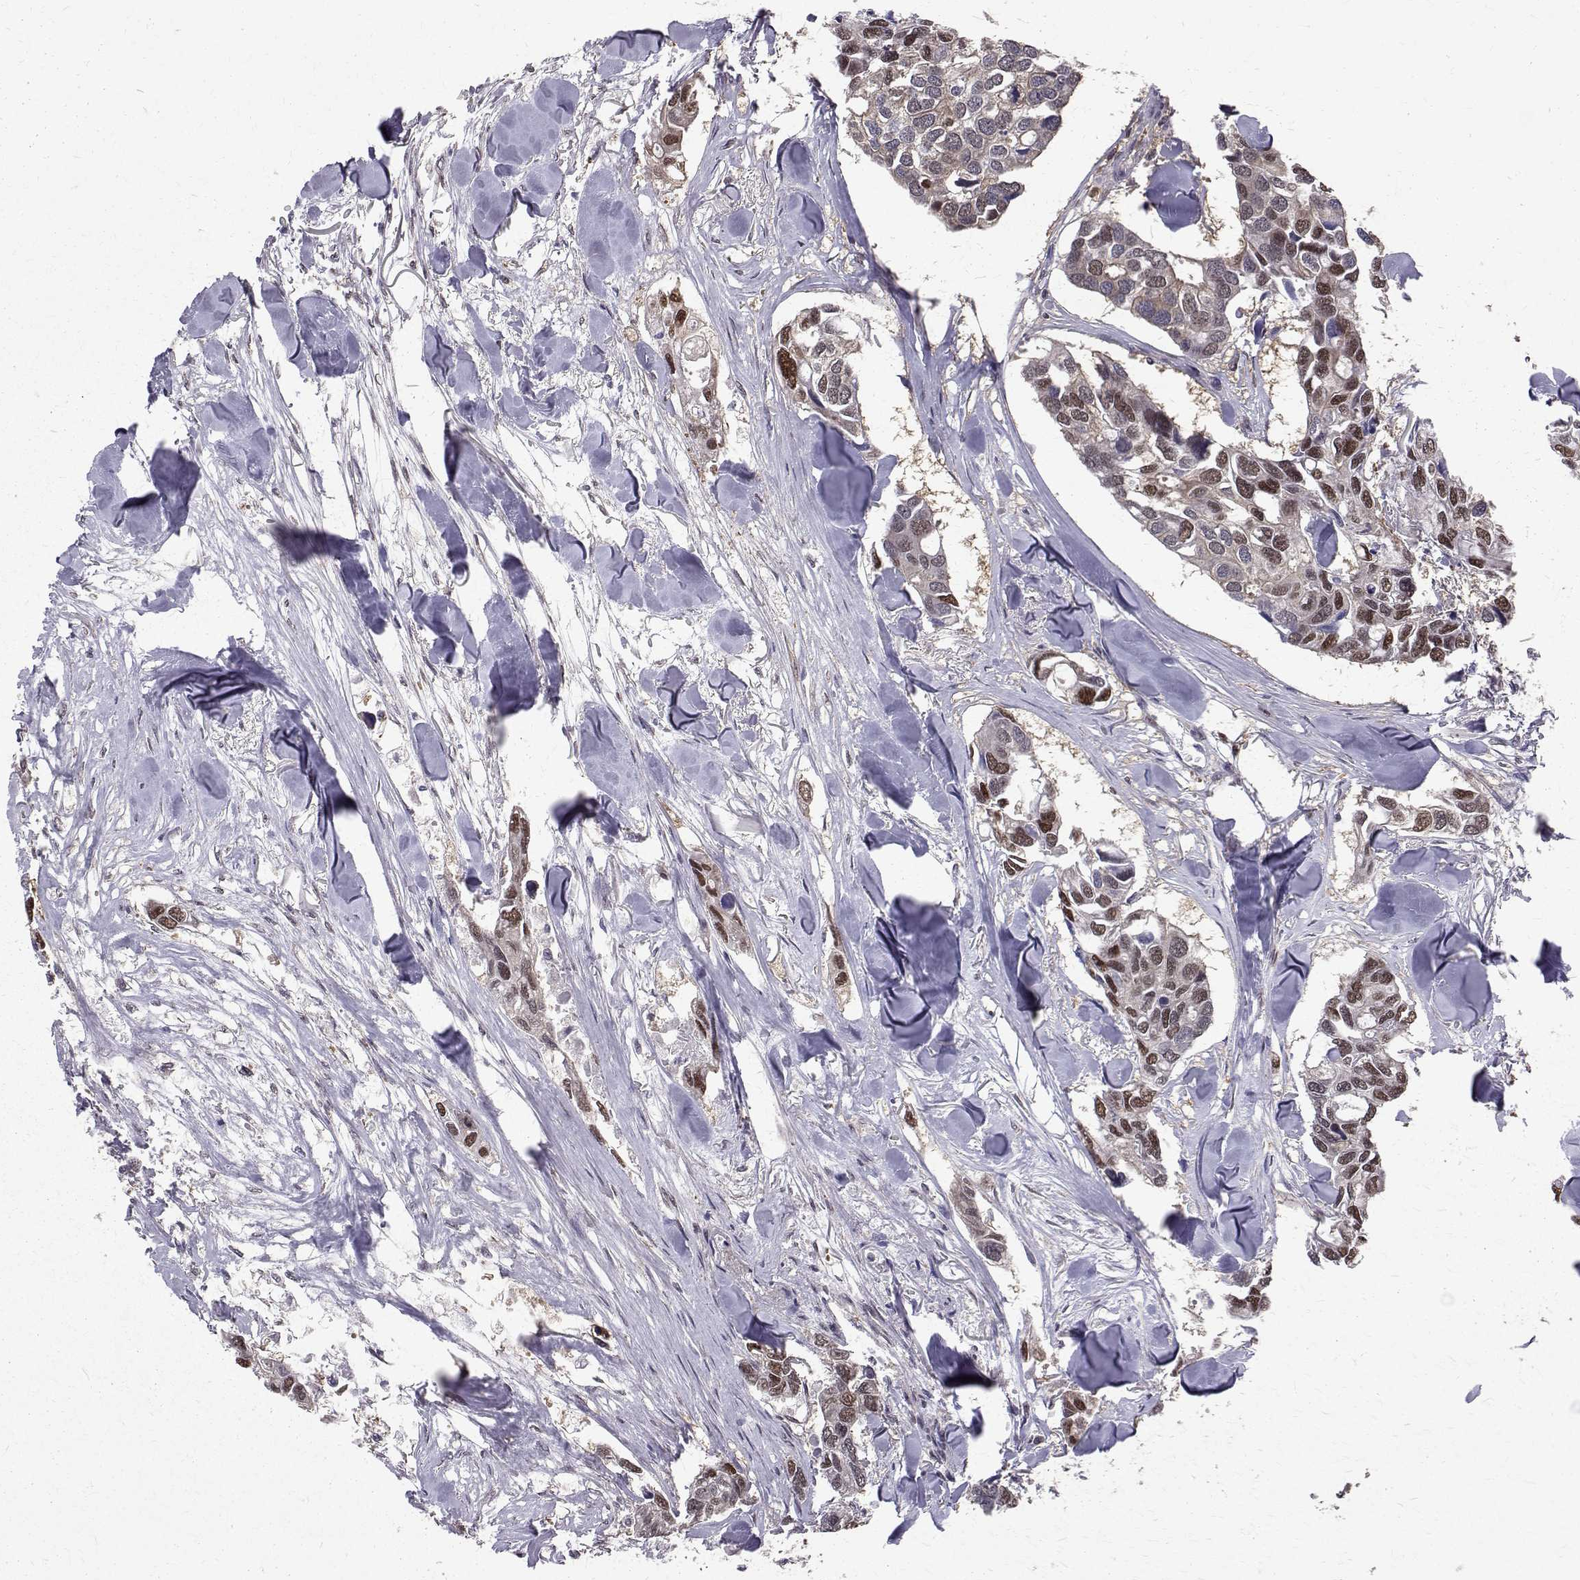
{"staining": {"intensity": "moderate", "quantity": "<25%", "location": "nuclear"}, "tissue": "breast cancer", "cell_type": "Tumor cells", "image_type": "cancer", "snomed": [{"axis": "morphology", "description": "Duct carcinoma"}, {"axis": "topography", "description": "Breast"}], "caption": "This is a micrograph of IHC staining of breast cancer, which shows moderate expression in the nuclear of tumor cells.", "gene": "NIF3L1", "patient": {"sex": "female", "age": 83}}